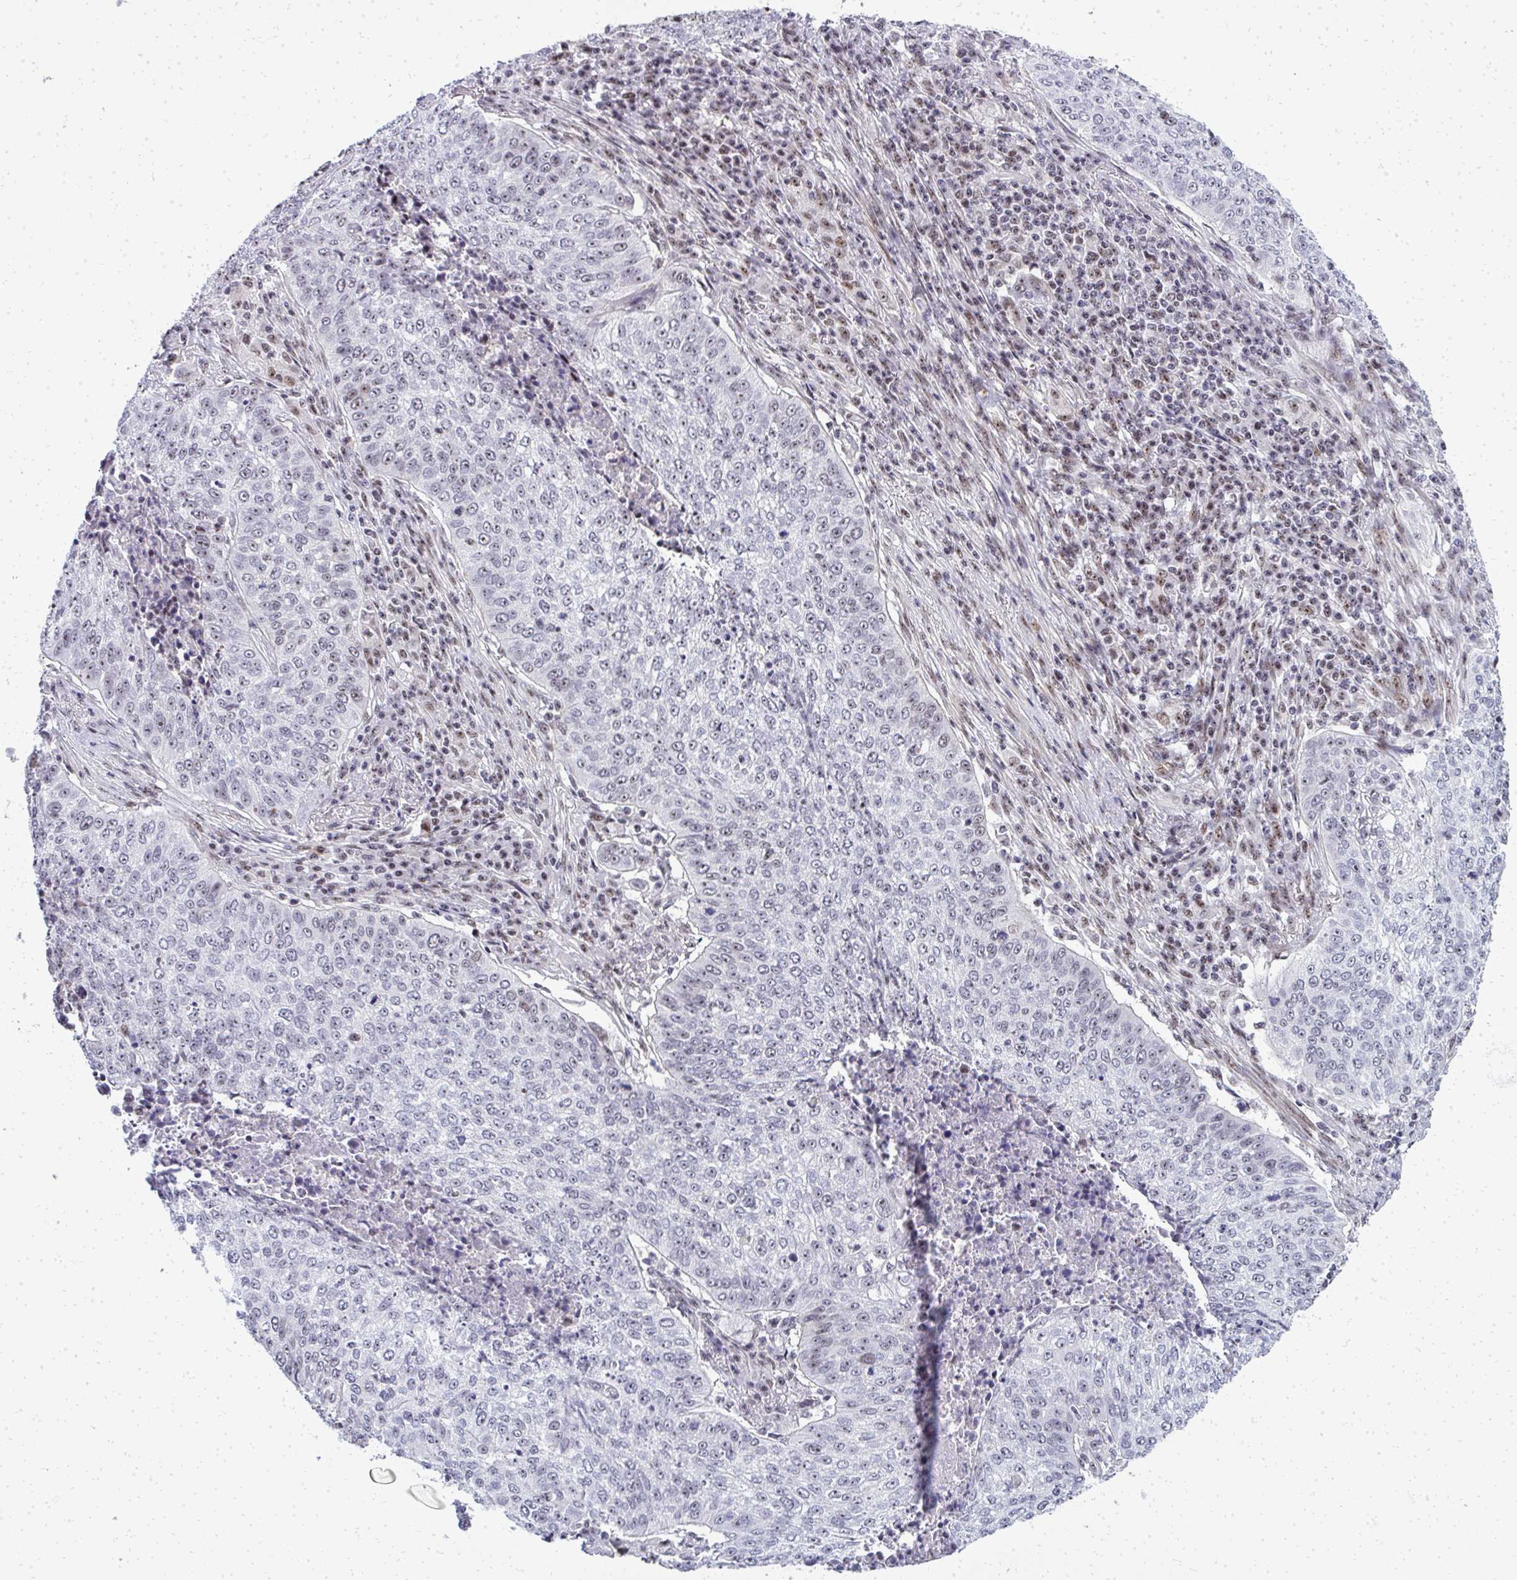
{"staining": {"intensity": "strong", "quantity": "25%-75%", "location": "nuclear"}, "tissue": "lung cancer", "cell_type": "Tumor cells", "image_type": "cancer", "snomed": [{"axis": "morphology", "description": "Squamous cell carcinoma, NOS"}, {"axis": "topography", "description": "Lung"}], "caption": "The immunohistochemical stain labels strong nuclear positivity in tumor cells of lung squamous cell carcinoma tissue.", "gene": "SIRT7", "patient": {"sex": "male", "age": 63}}